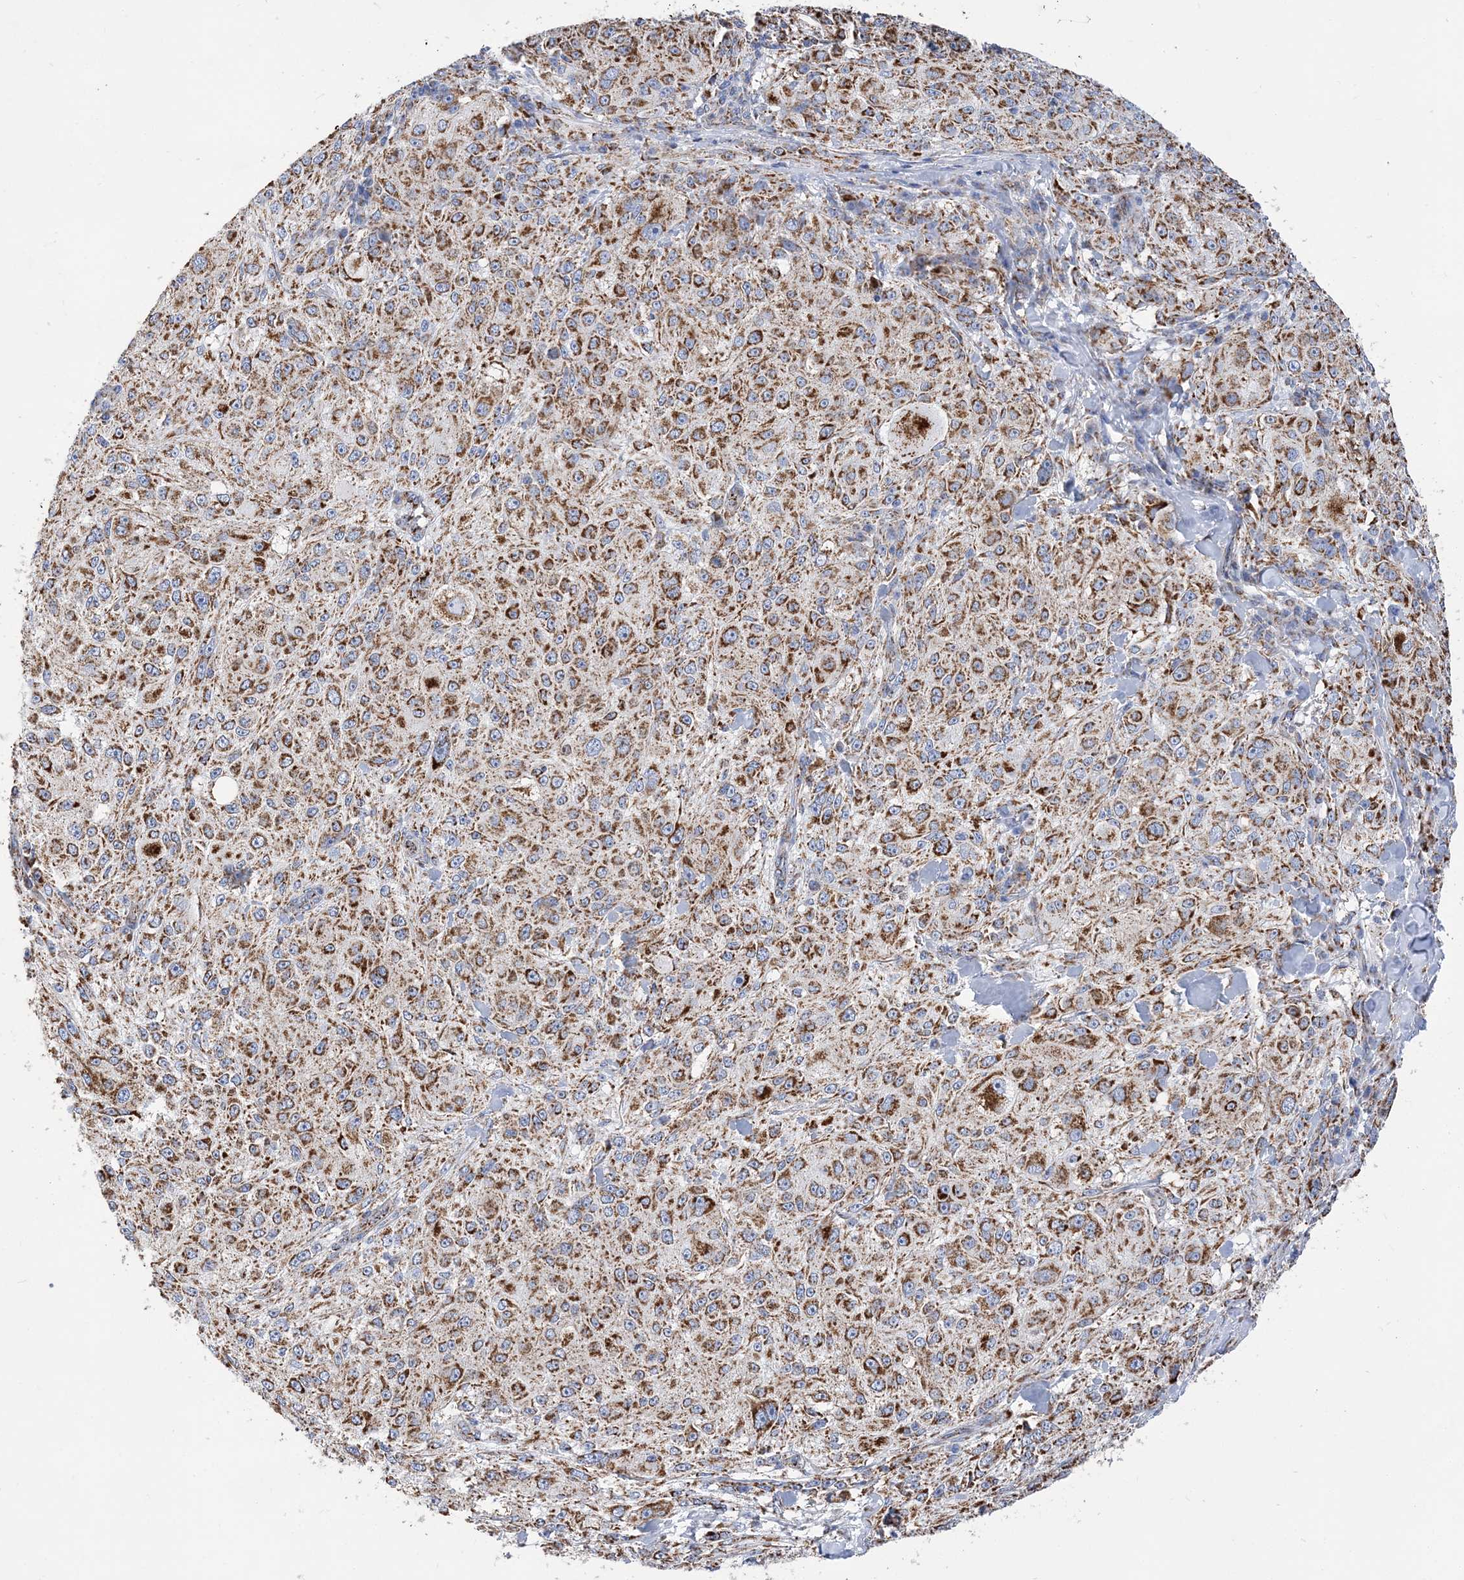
{"staining": {"intensity": "strong", "quantity": ">75%", "location": "cytoplasmic/membranous"}, "tissue": "melanoma", "cell_type": "Tumor cells", "image_type": "cancer", "snomed": [{"axis": "morphology", "description": "Necrosis, NOS"}, {"axis": "morphology", "description": "Malignant melanoma, NOS"}, {"axis": "topography", "description": "Skin"}], "caption": "A brown stain highlights strong cytoplasmic/membranous positivity of a protein in human melanoma tumor cells. (IHC, brightfield microscopy, high magnification).", "gene": "ACOT9", "patient": {"sex": "female", "age": 87}}